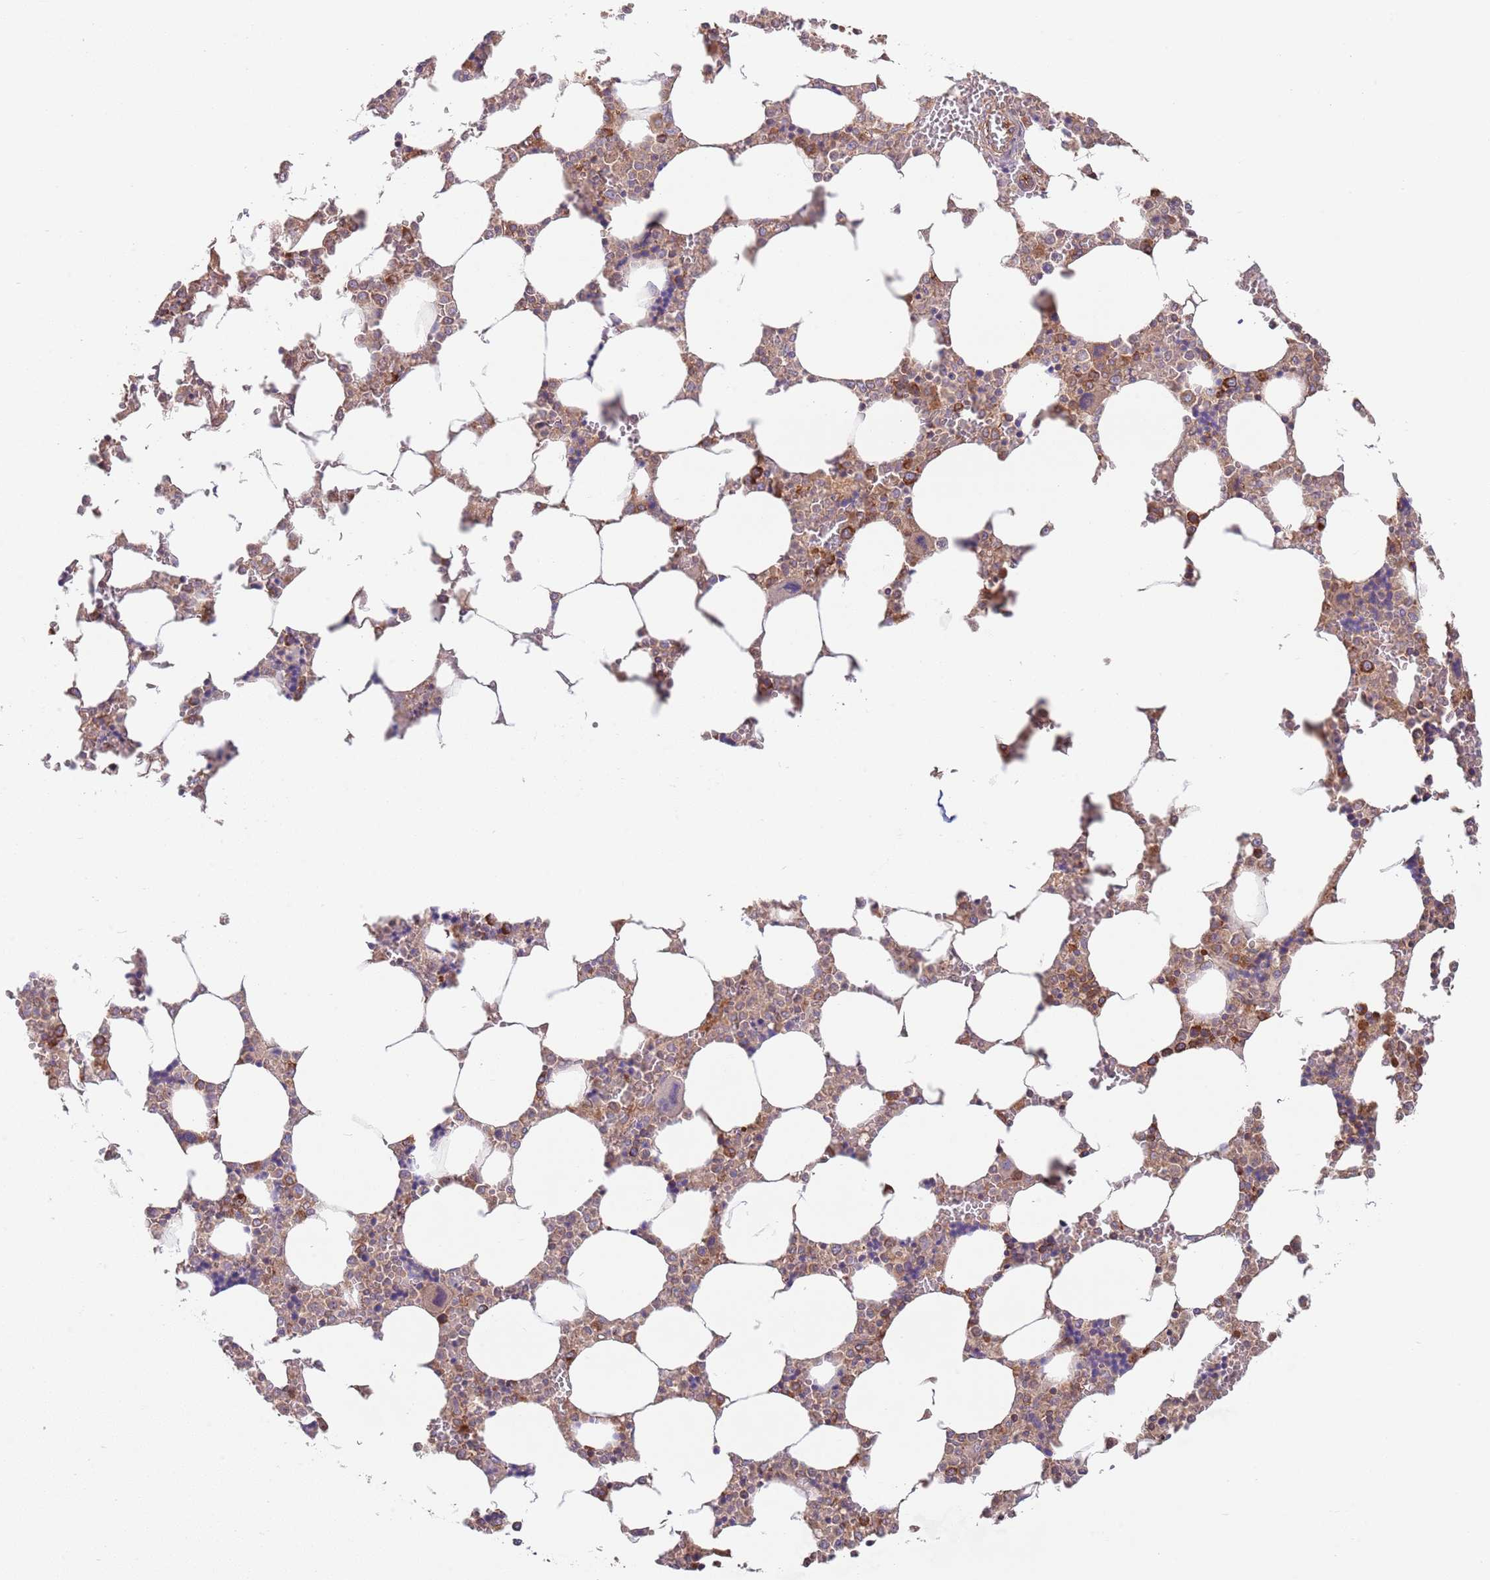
{"staining": {"intensity": "weak", "quantity": ">75%", "location": "cytoplasmic/membranous"}, "tissue": "bone marrow", "cell_type": "Hematopoietic cells", "image_type": "normal", "snomed": [{"axis": "morphology", "description": "Normal tissue, NOS"}, {"axis": "topography", "description": "Bone marrow"}], "caption": "Bone marrow stained for a protein (brown) shows weak cytoplasmic/membranous positive positivity in approximately >75% of hematopoietic cells.", "gene": "EIF3F", "patient": {"sex": "male", "age": 64}}